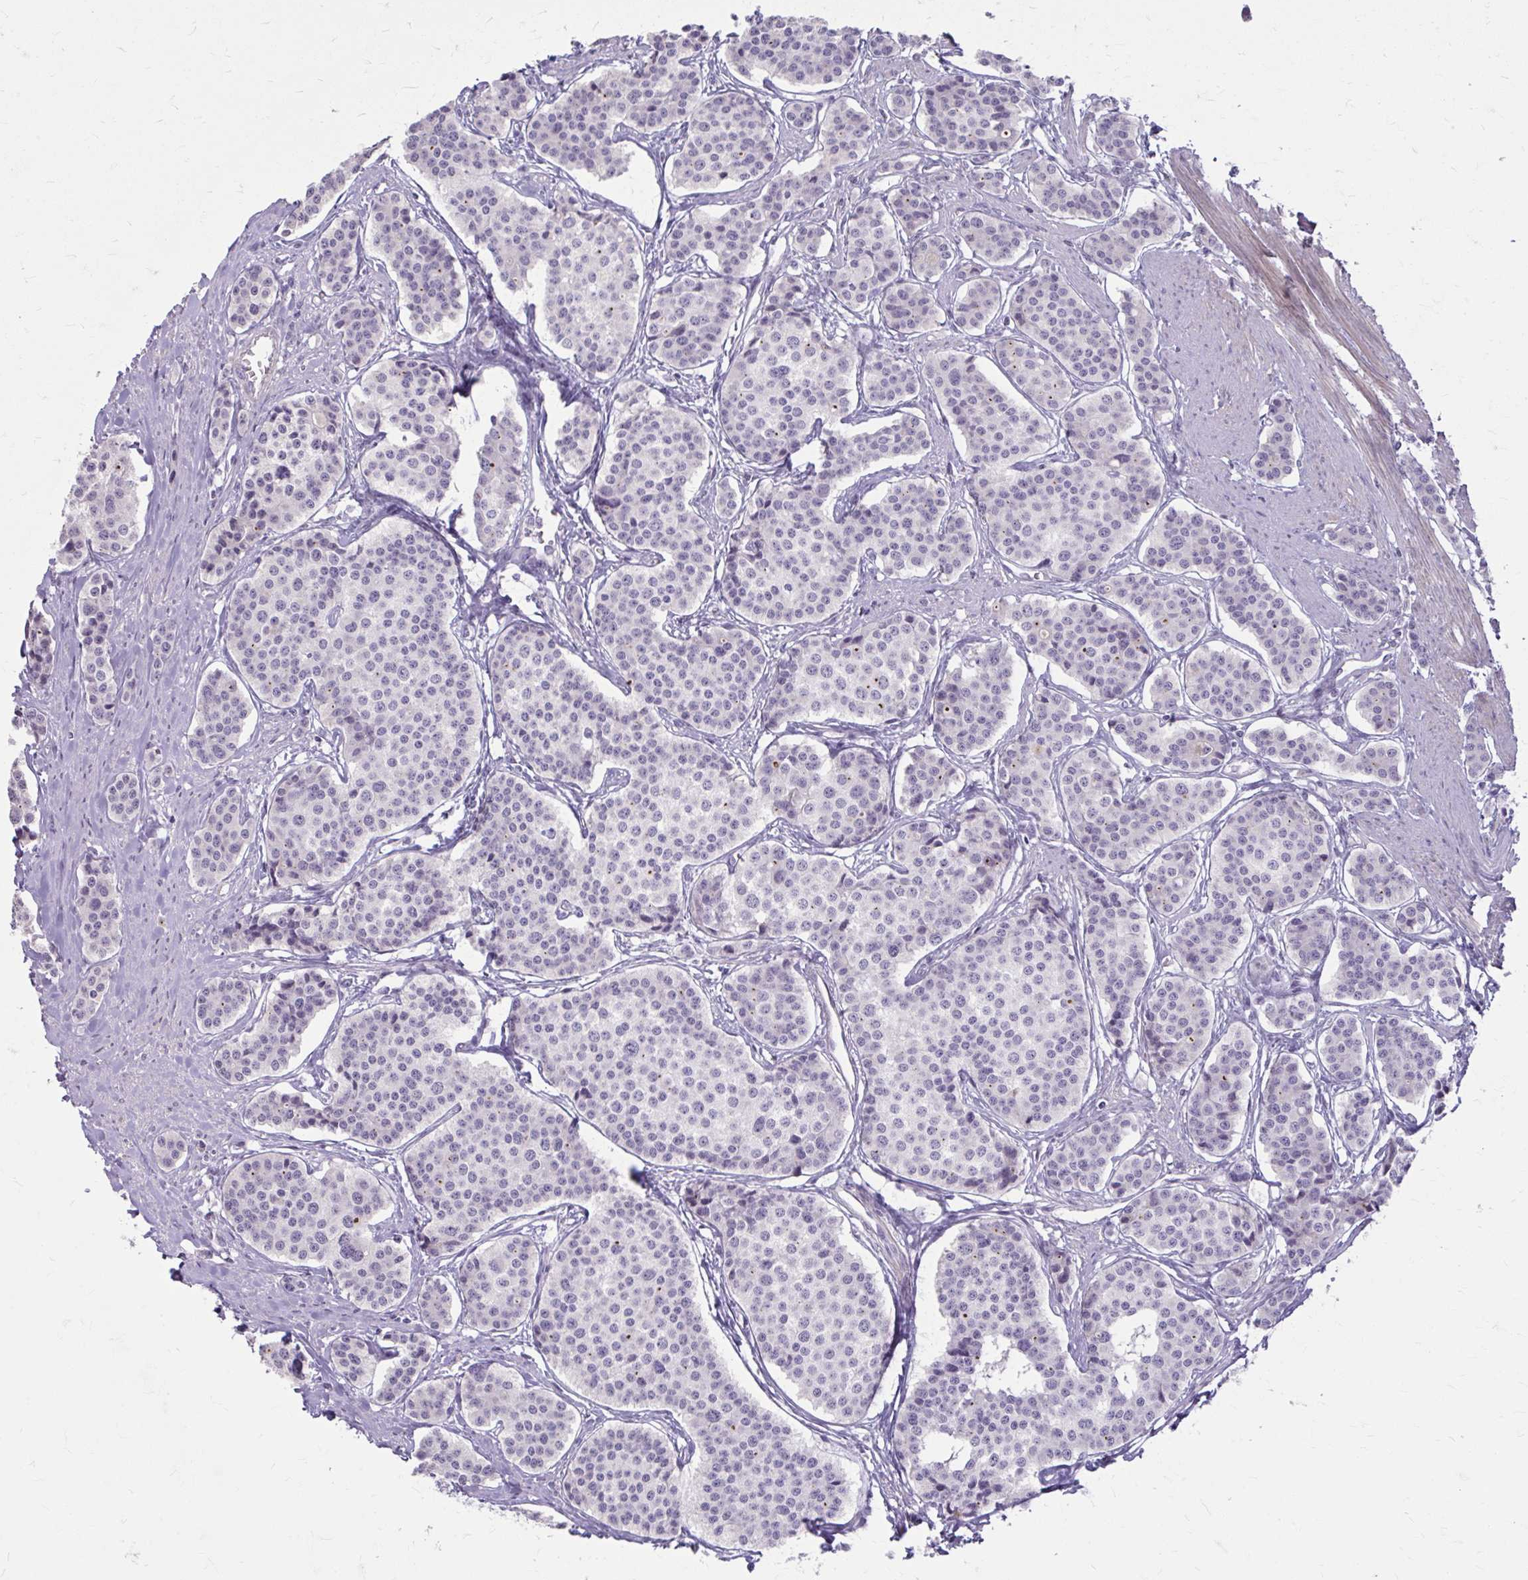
{"staining": {"intensity": "negative", "quantity": "none", "location": "none"}, "tissue": "carcinoid", "cell_type": "Tumor cells", "image_type": "cancer", "snomed": [{"axis": "morphology", "description": "Carcinoid, malignant, NOS"}, {"axis": "topography", "description": "Small intestine"}], "caption": "Immunohistochemical staining of human carcinoid shows no significant expression in tumor cells. Brightfield microscopy of IHC stained with DAB (3,3'-diaminobenzidine) (brown) and hematoxylin (blue), captured at high magnification.", "gene": "MSMO1", "patient": {"sex": "male", "age": 60}}